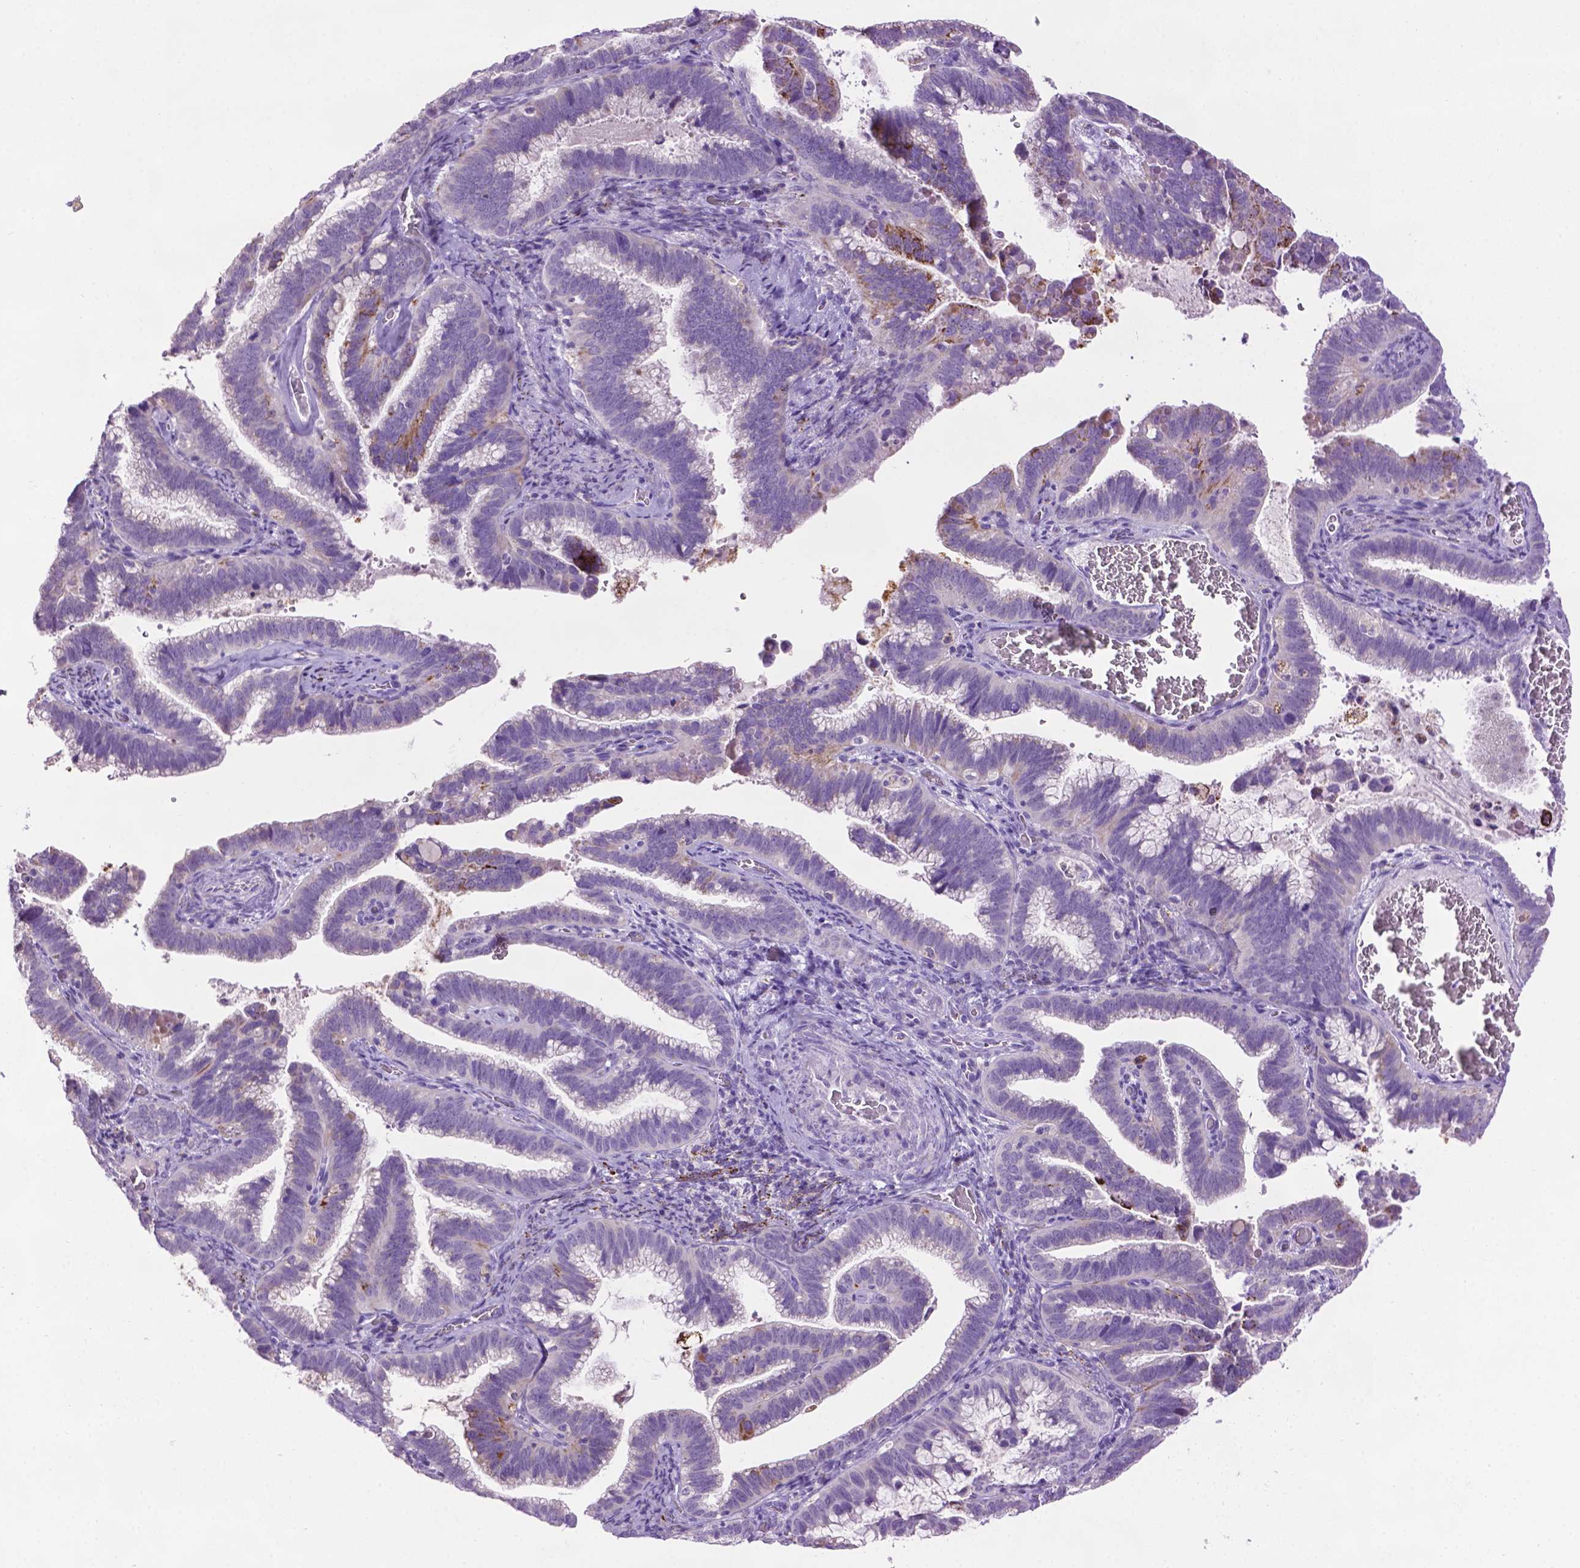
{"staining": {"intensity": "negative", "quantity": "none", "location": "none"}, "tissue": "cervical cancer", "cell_type": "Tumor cells", "image_type": "cancer", "snomed": [{"axis": "morphology", "description": "Adenocarcinoma, NOS"}, {"axis": "topography", "description": "Cervix"}], "caption": "A micrograph of cervical adenocarcinoma stained for a protein displays no brown staining in tumor cells.", "gene": "TMEM132E", "patient": {"sex": "female", "age": 61}}